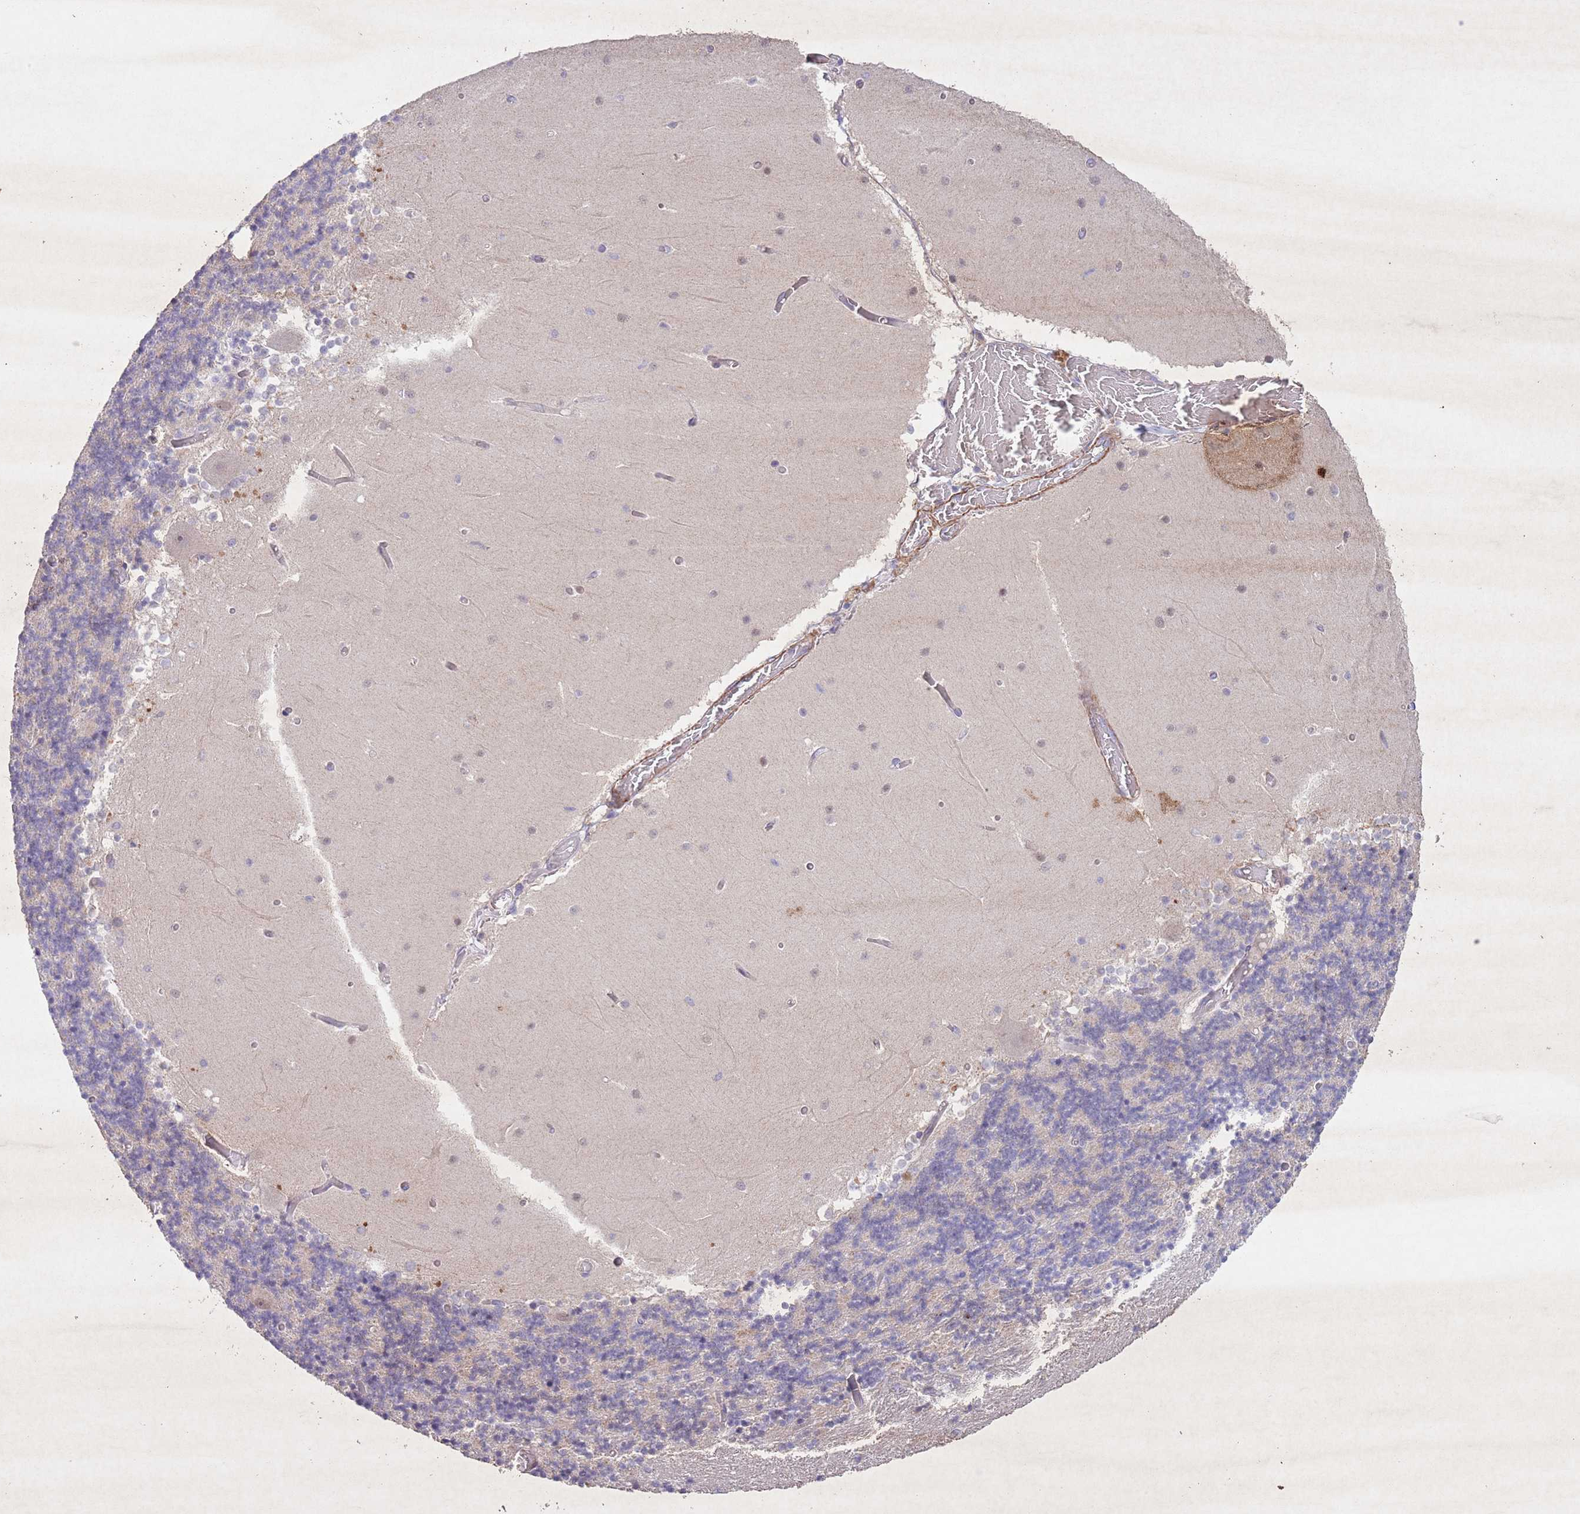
{"staining": {"intensity": "negative", "quantity": "none", "location": "none"}, "tissue": "cerebellum", "cell_type": "Cells in granular layer", "image_type": "normal", "snomed": [{"axis": "morphology", "description": "Normal tissue, NOS"}, {"axis": "topography", "description": "Cerebellum"}], "caption": "This is an immunohistochemistry (IHC) histopathology image of normal cerebellum. There is no positivity in cells in granular layer.", "gene": "CCNI", "patient": {"sex": "female", "age": 28}}